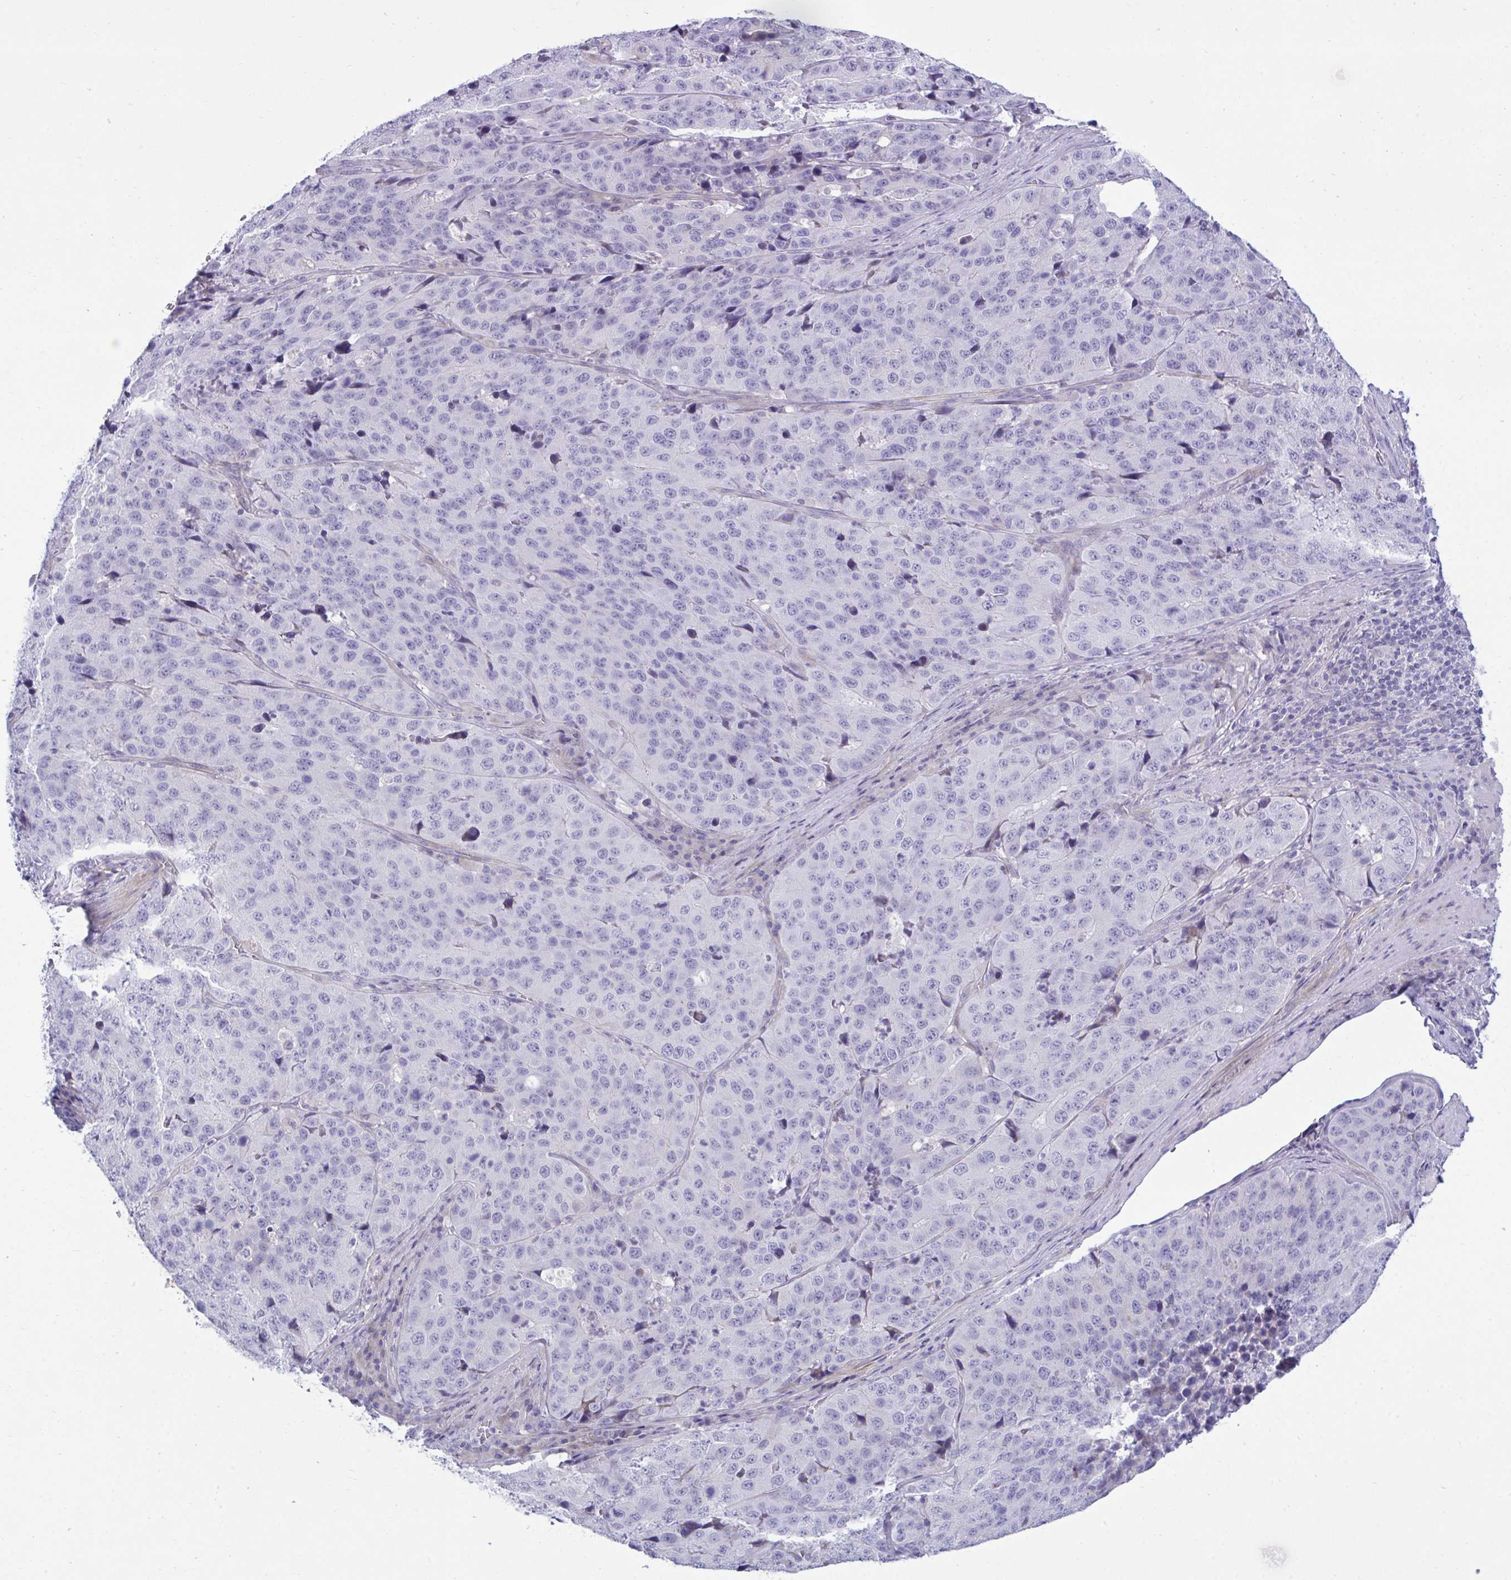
{"staining": {"intensity": "negative", "quantity": "none", "location": "none"}, "tissue": "stomach cancer", "cell_type": "Tumor cells", "image_type": "cancer", "snomed": [{"axis": "morphology", "description": "Adenocarcinoma, NOS"}, {"axis": "topography", "description": "Stomach"}], "caption": "The histopathology image displays no significant positivity in tumor cells of stomach cancer.", "gene": "MED9", "patient": {"sex": "male", "age": 71}}